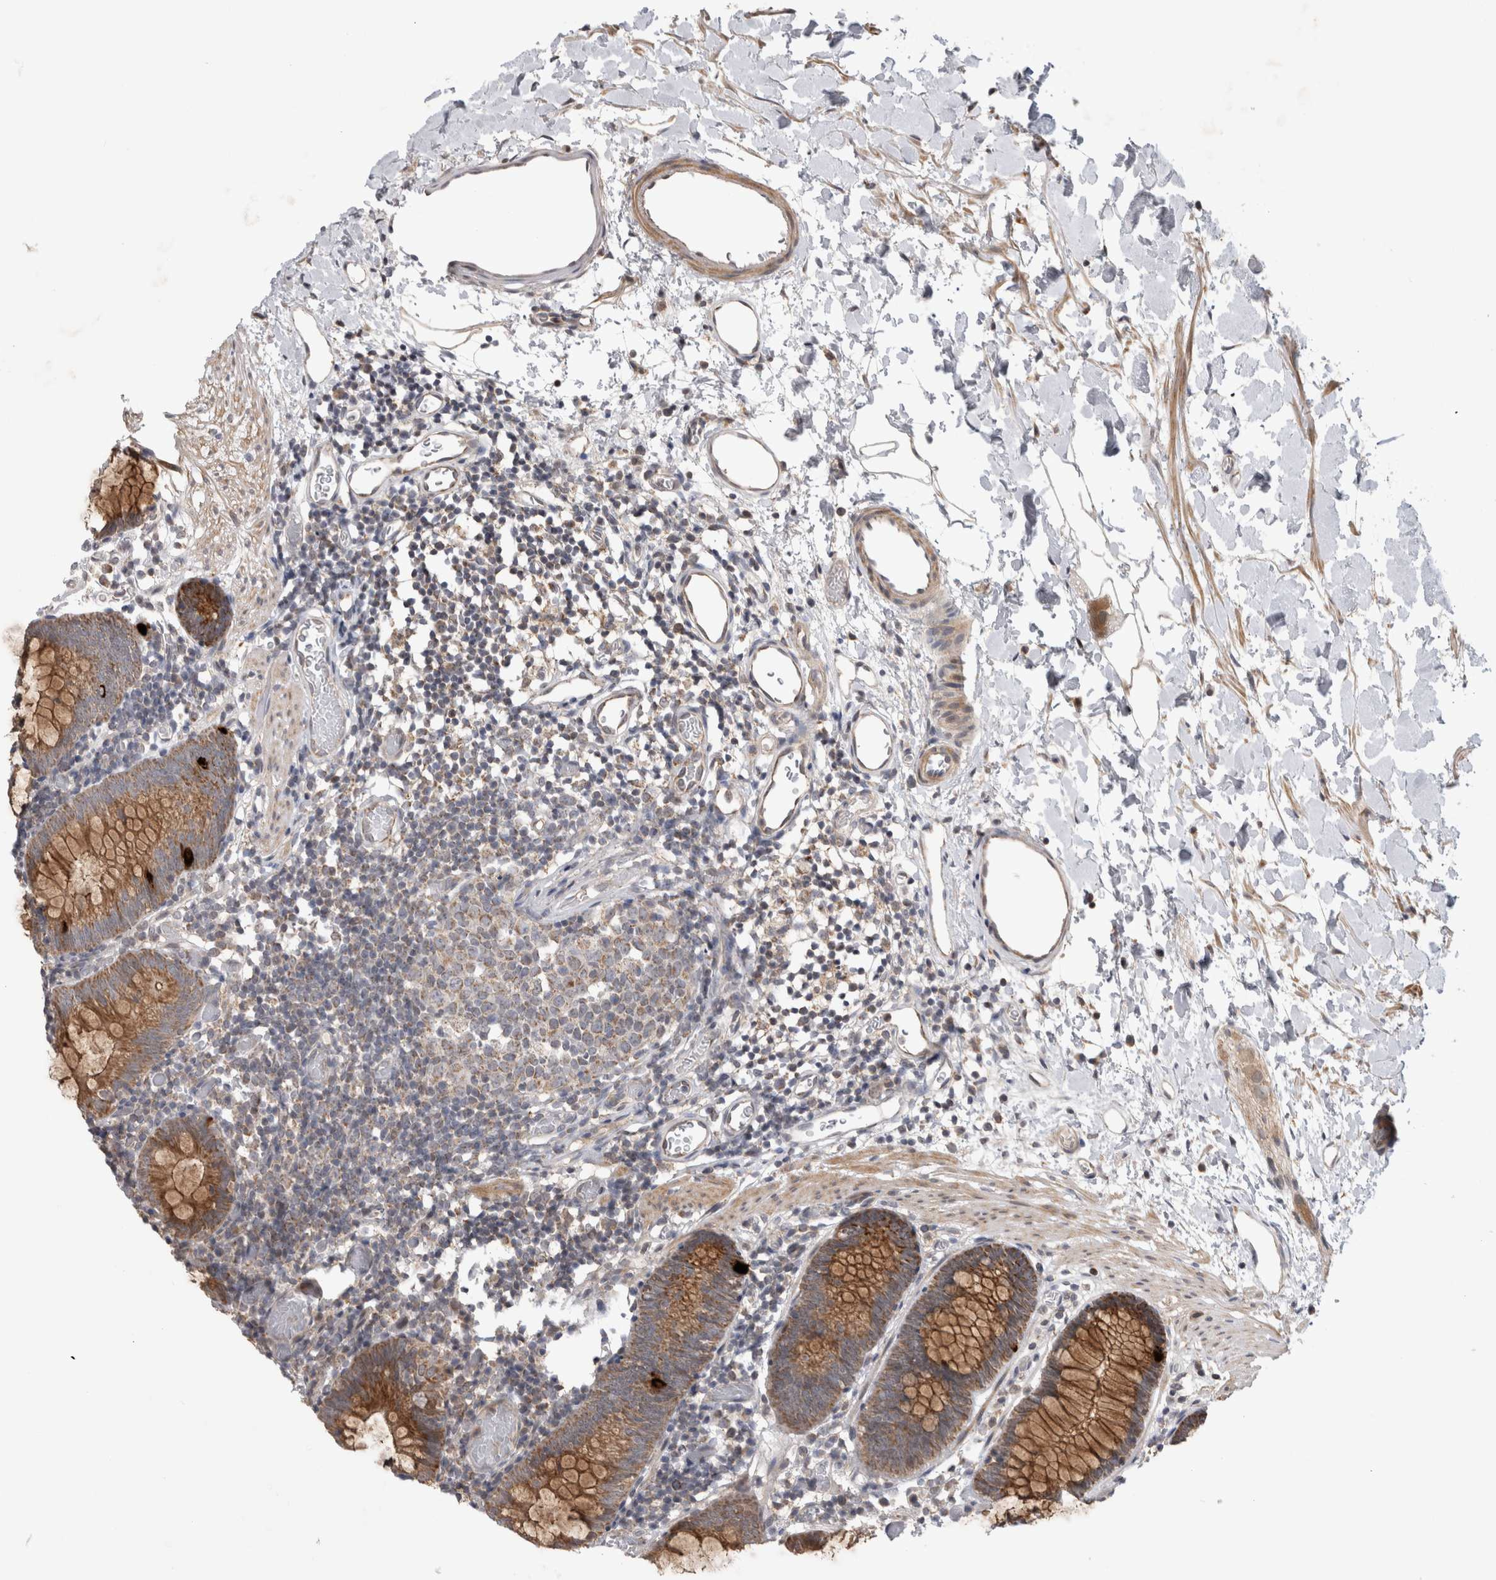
{"staining": {"intensity": "moderate", "quantity": ">75%", "location": "cytoplasmic/membranous"}, "tissue": "colon", "cell_type": "Endothelial cells", "image_type": "normal", "snomed": [{"axis": "morphology", "description": "Normal tissue, NOS"}, {"axis": "topography", "description": "Colon"}], "caption": "Immunohistochemistry (IHC) of benign human colon exhibits medium levels of moderate cytoplasmic/membranous positivity in about >75% of endothelial cells.", "gene": "KCNIP1", "patient": {"sex": "male", "age": 14}}